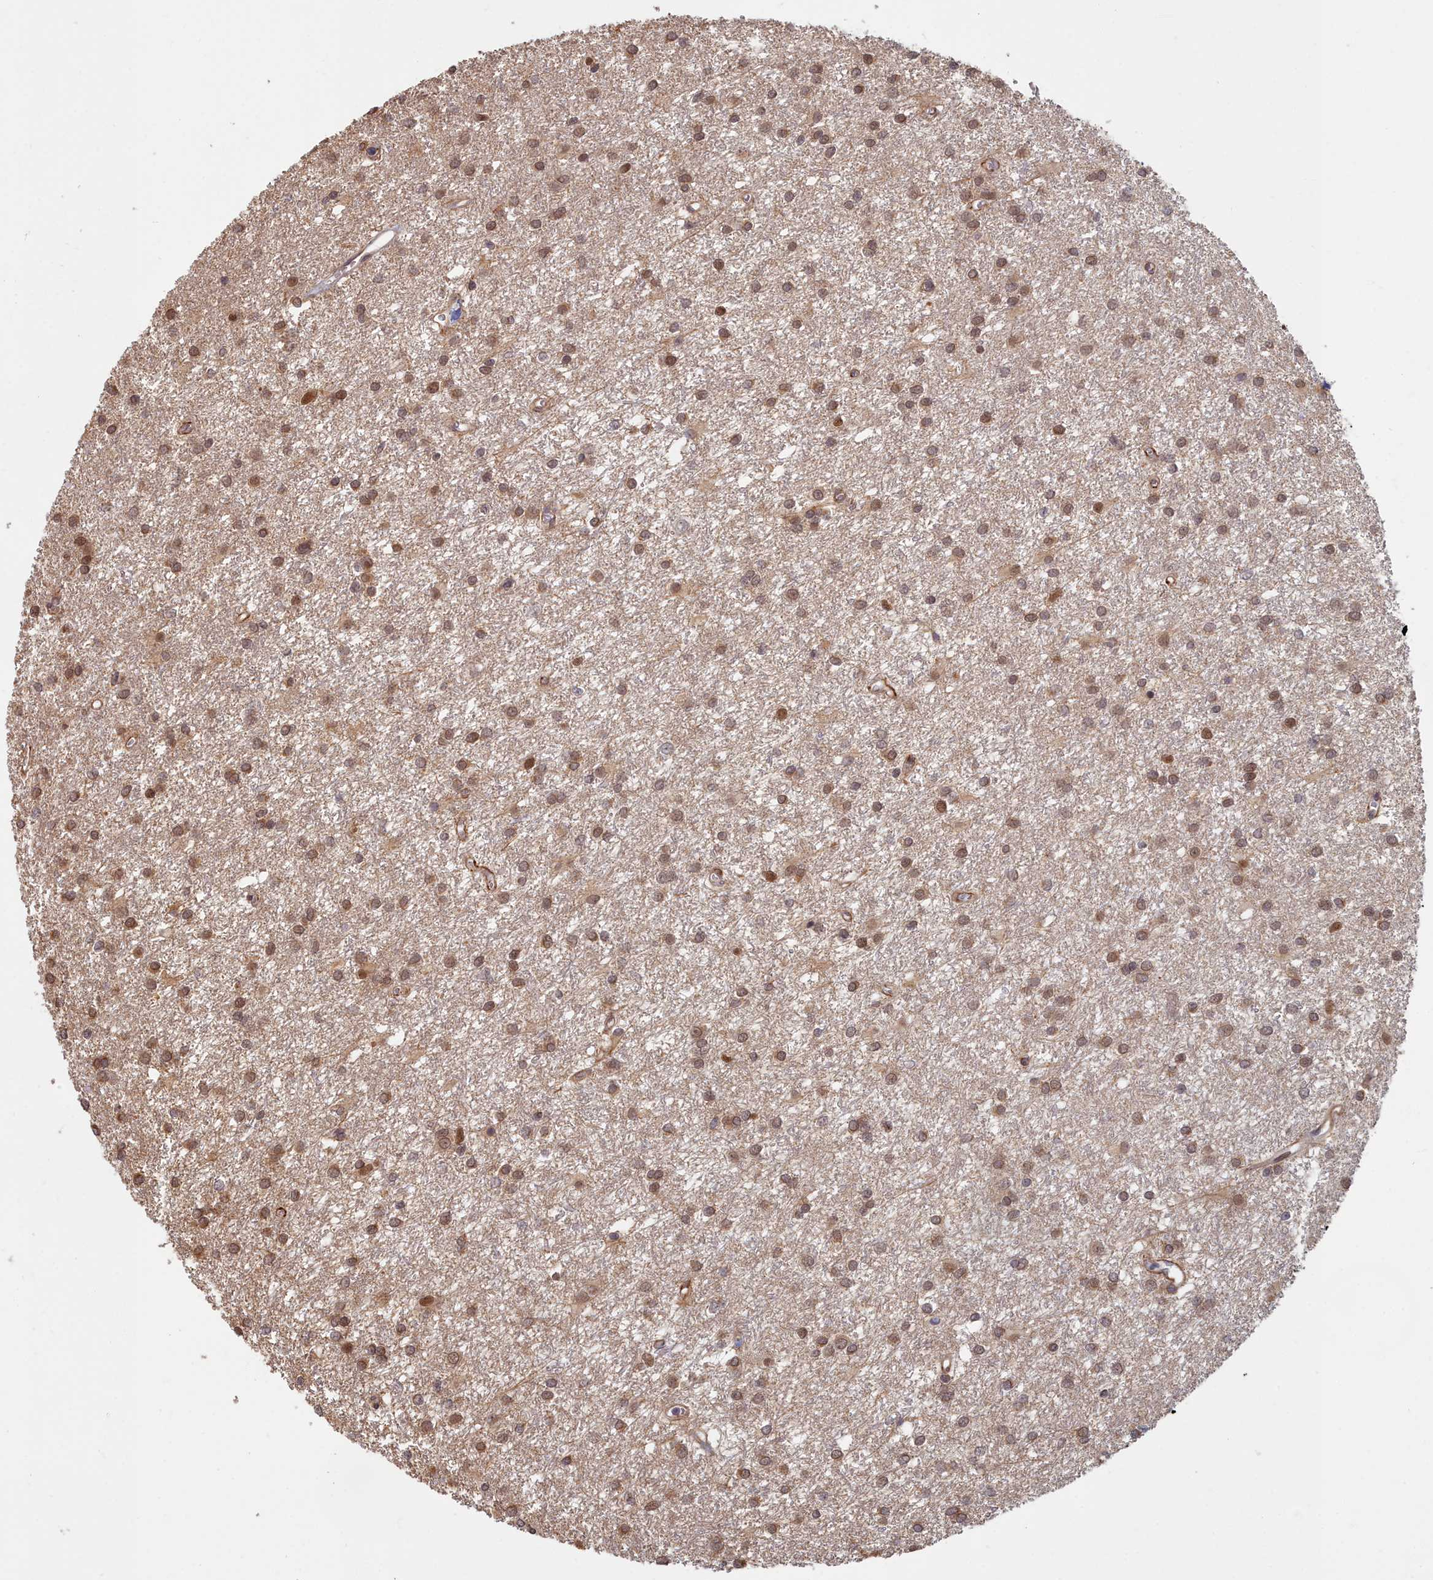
{"staining": {"intensity": "moderate", "quantity": ">75%", "location": "cytoplasmic/membranous,nuclear"}, "tissue": "glioma", "cell_type": "Tumor cells", "image_type": "cancer", "snomed": [{"axis": "morphology", "description": "Glioma, malignant, High grade"}, {"axis": "topography", "description": "Brain"}], "caption": "A micrograph showing moderate cytoplasmic/membranous and nuclear expression in approximately >75% of tumor cells in malignant high-grade glioma, as visualized by brown immunohistochemical staining.", "gene": "MAK16", "patient": {"sex": "female", "age": 50}}